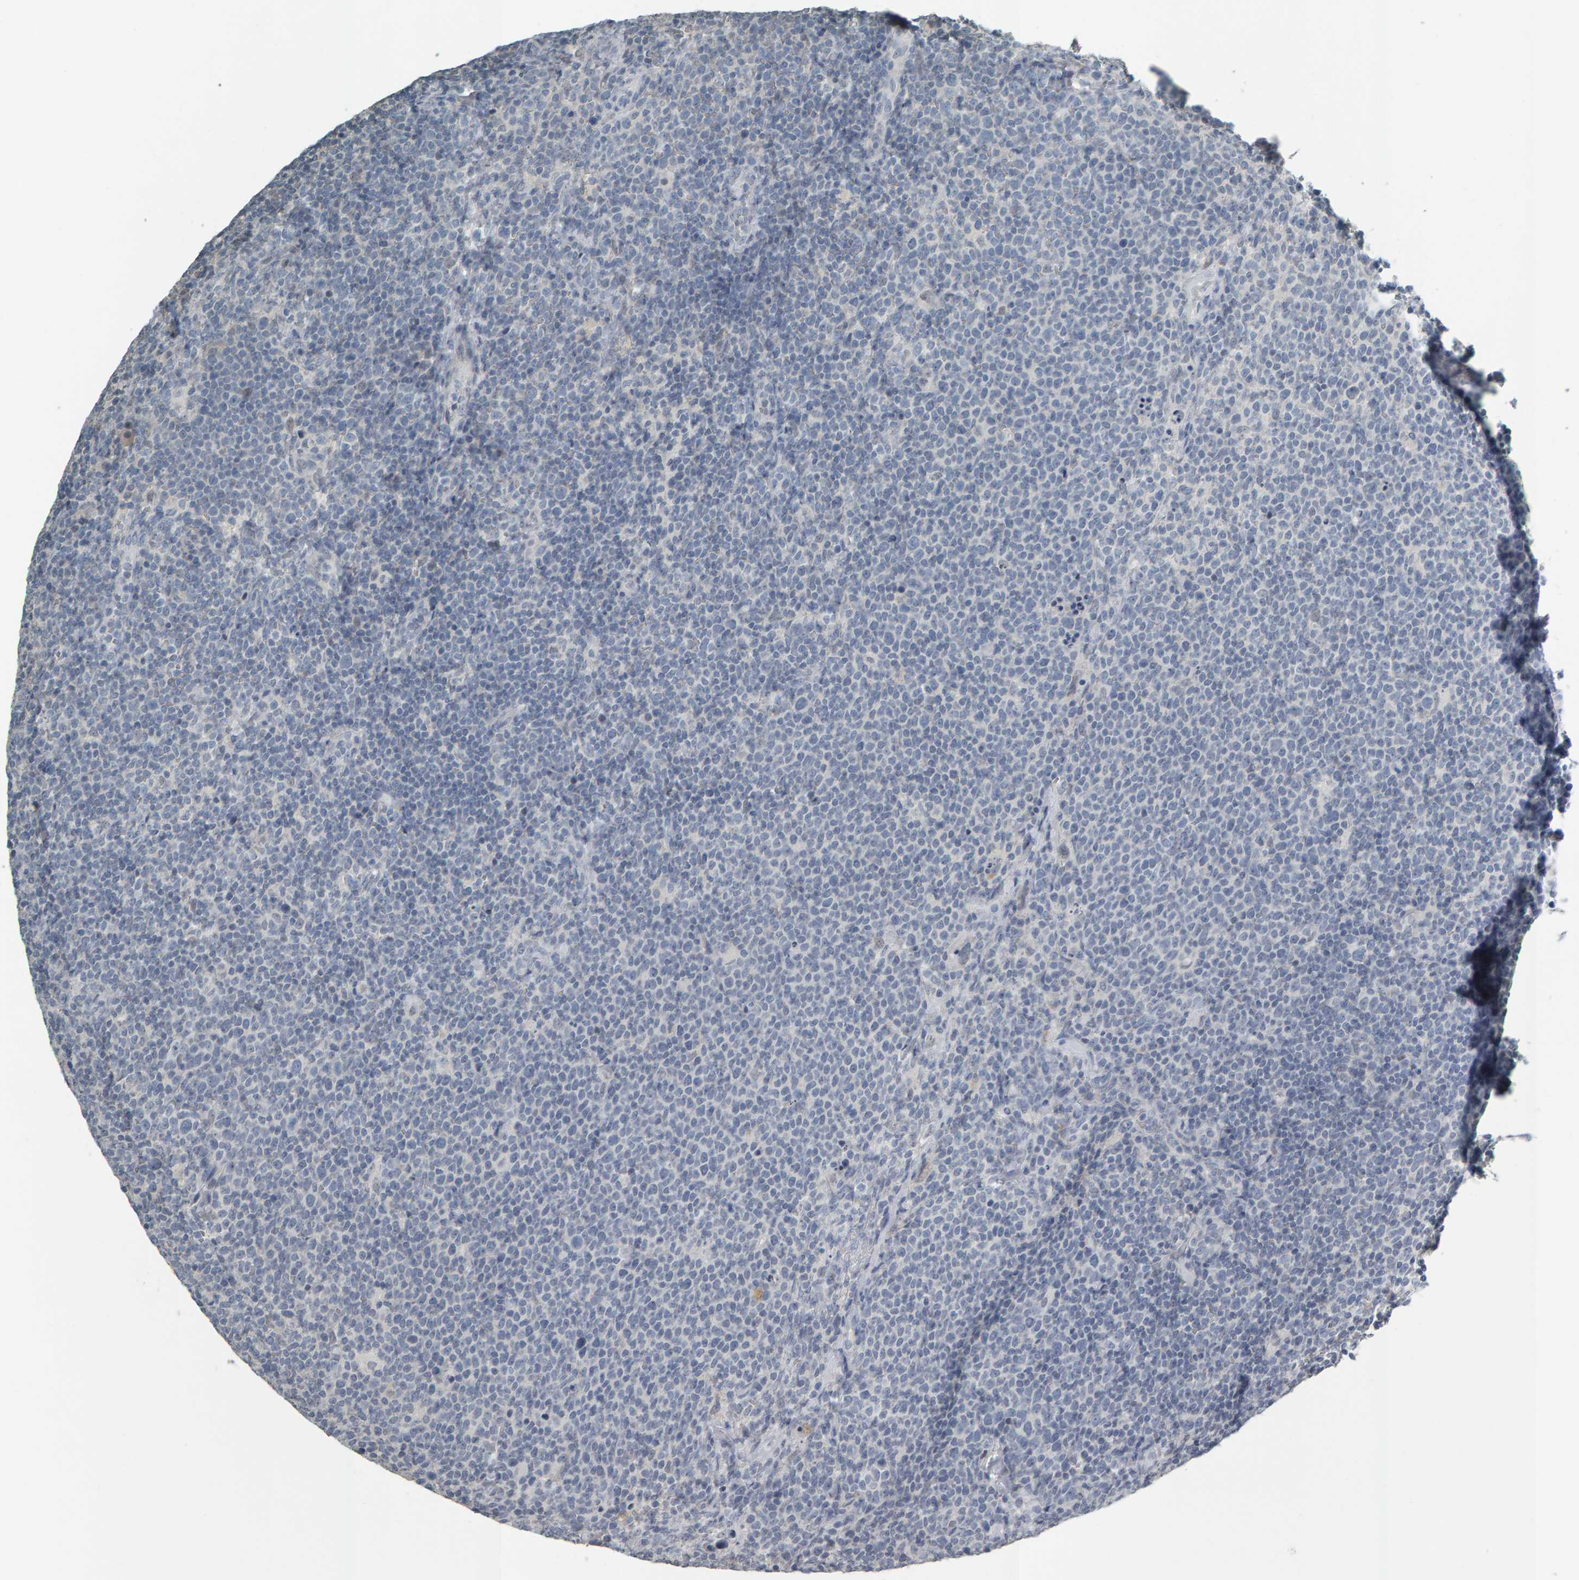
{"staining": {"intensity": "negative", "quantity": "none", "location": "none"}, "tissue": "lymphoma", "cell_type": "Tumor cells", "image_type": "cancer", "snomed": [{"axis": "morphology", "description": "Malignant lymphoma, non-Hodgkin's type, High grade"}, {"axis": "topography", "description": "Lymph node"}], "caption": "An image of human malignant lymphoma, non-Hodgkin's type (high-grade) is negative for staining in tumor cells. (DAB (3,3'-diaminobenzidine) immunohistochemistry with hematoxylin counter stain).", "gene": "PYY", "patient": {"sex": "male", "age": 61}}